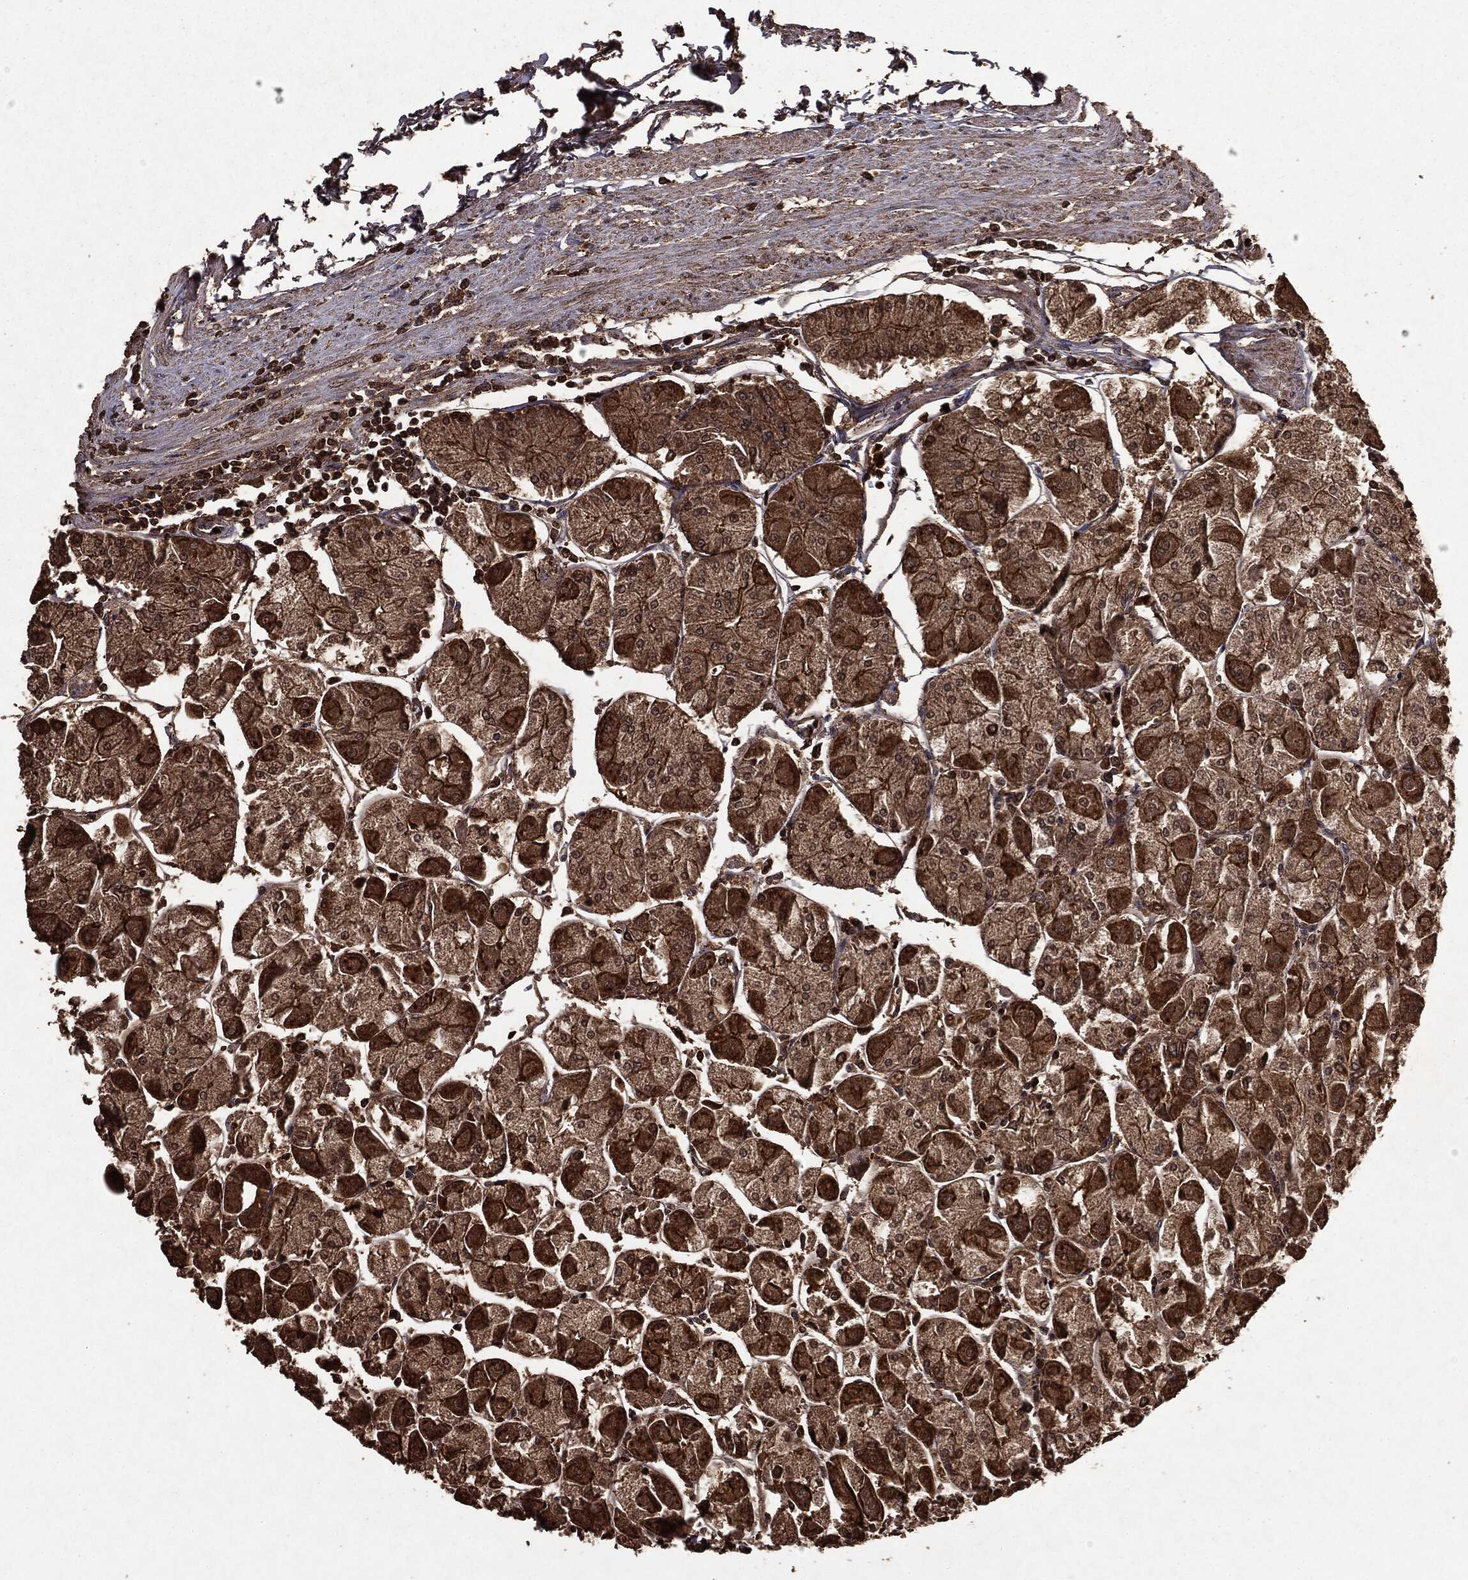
{"staining": {"intensity": "strong", "quantity": "25%-75%", "location": "cytoplasmic/membranous,nuclear"}, "tissue": "stomach", "cell_type": "Glandular cells", "image_type": "normal", "snomed": [{"axis": "morphology", "description": "Normal tissue, NOS"}, {"axis": "topography", "description": "Stomach"}], "caption": "Strong cytoplasmic/membranous,nuclear protein staining is identified in about 25%-75% of glandular cells in stomach. The staining was performed using DAB to visualize the protein expression in brown, while the nuclei were stained in blue with hematoxylin (Magnification: 20x).", "gene": "MTOR", "patient": {"sex": "male", "age": 70}}